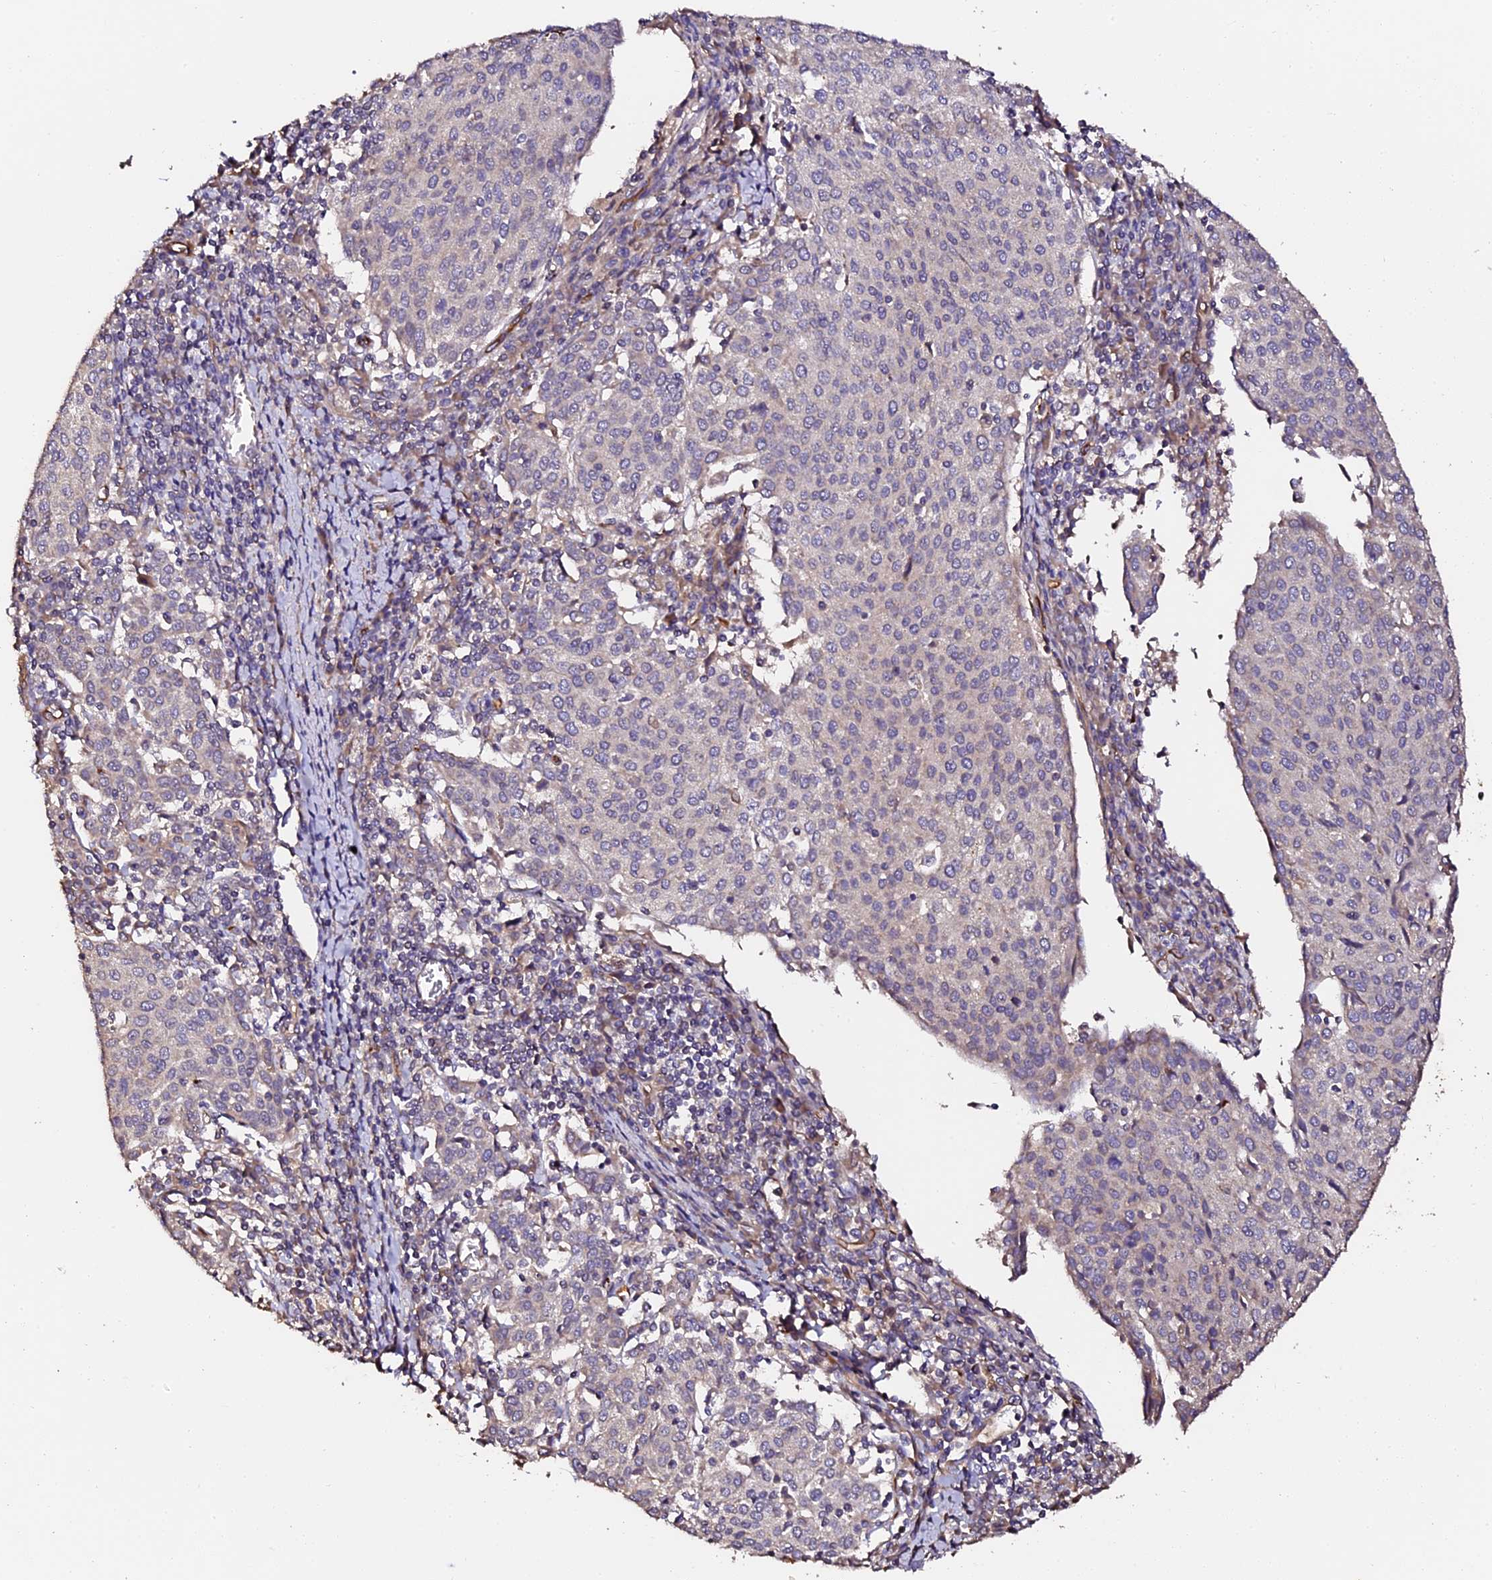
{"staining": {"intensity": "negative", "quantity": "none", "location": "none"}, "tissue": "cervical cancer", "cell_type": "Tumor cells", "image_type": "cancer", "snomed": [{"axis": "morphology", "description": "Squamous cell carcinoma, NOS"}, {"axis": "topography", "description": "Cervix"}], "caption": "IHC image of neoplastic tissue: human cervical cancer (squamous cell carcinoma) stained with DAB exhibits no significant protein expression in tumor cells. (DAB (3,3'-diaminobenzidine) immunohistochemistry with hematoxylin counter stain).", "gene": "TDO2", "patient": {"sex": "female", "age": 46}}